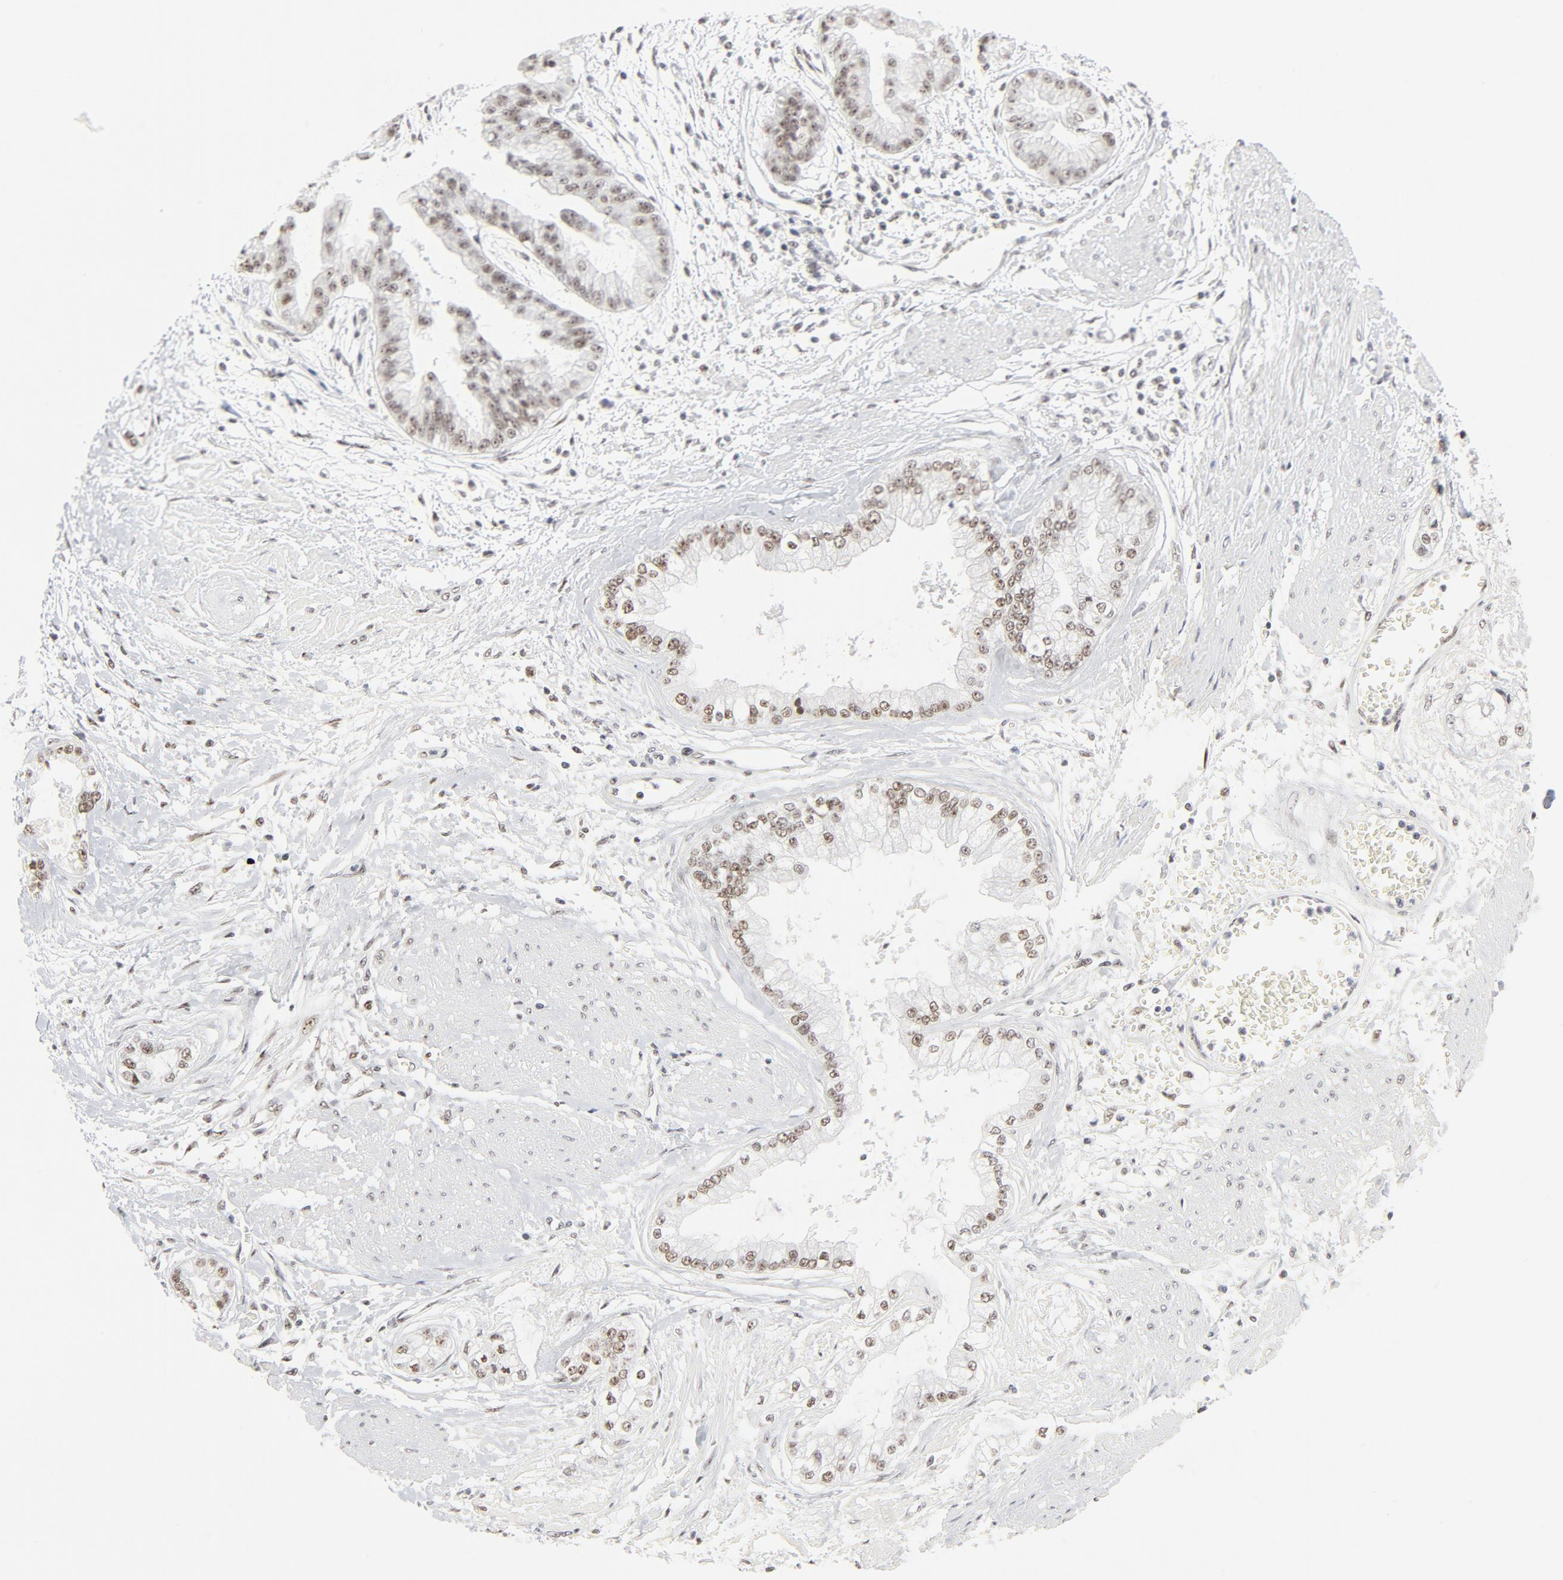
{"staining": {"intensity": "weak", "quantity": ">75%", "location": "nuclear"}, "tissue": "liver cancer", "cell_type": "Tumor cells", "image_type": "cancer", "snomed": [{"axis": "morphology", "description": "Cholangiocarcinoma"}, {"axis": "topography", "description": "Liver"}], "caption": "Cholangiocarcinoma (liver) stained with a protein marker displays weak staining in tumor cells.", "gene": "GTF2H1", "patient": {"sex": "female", "age": 79}}